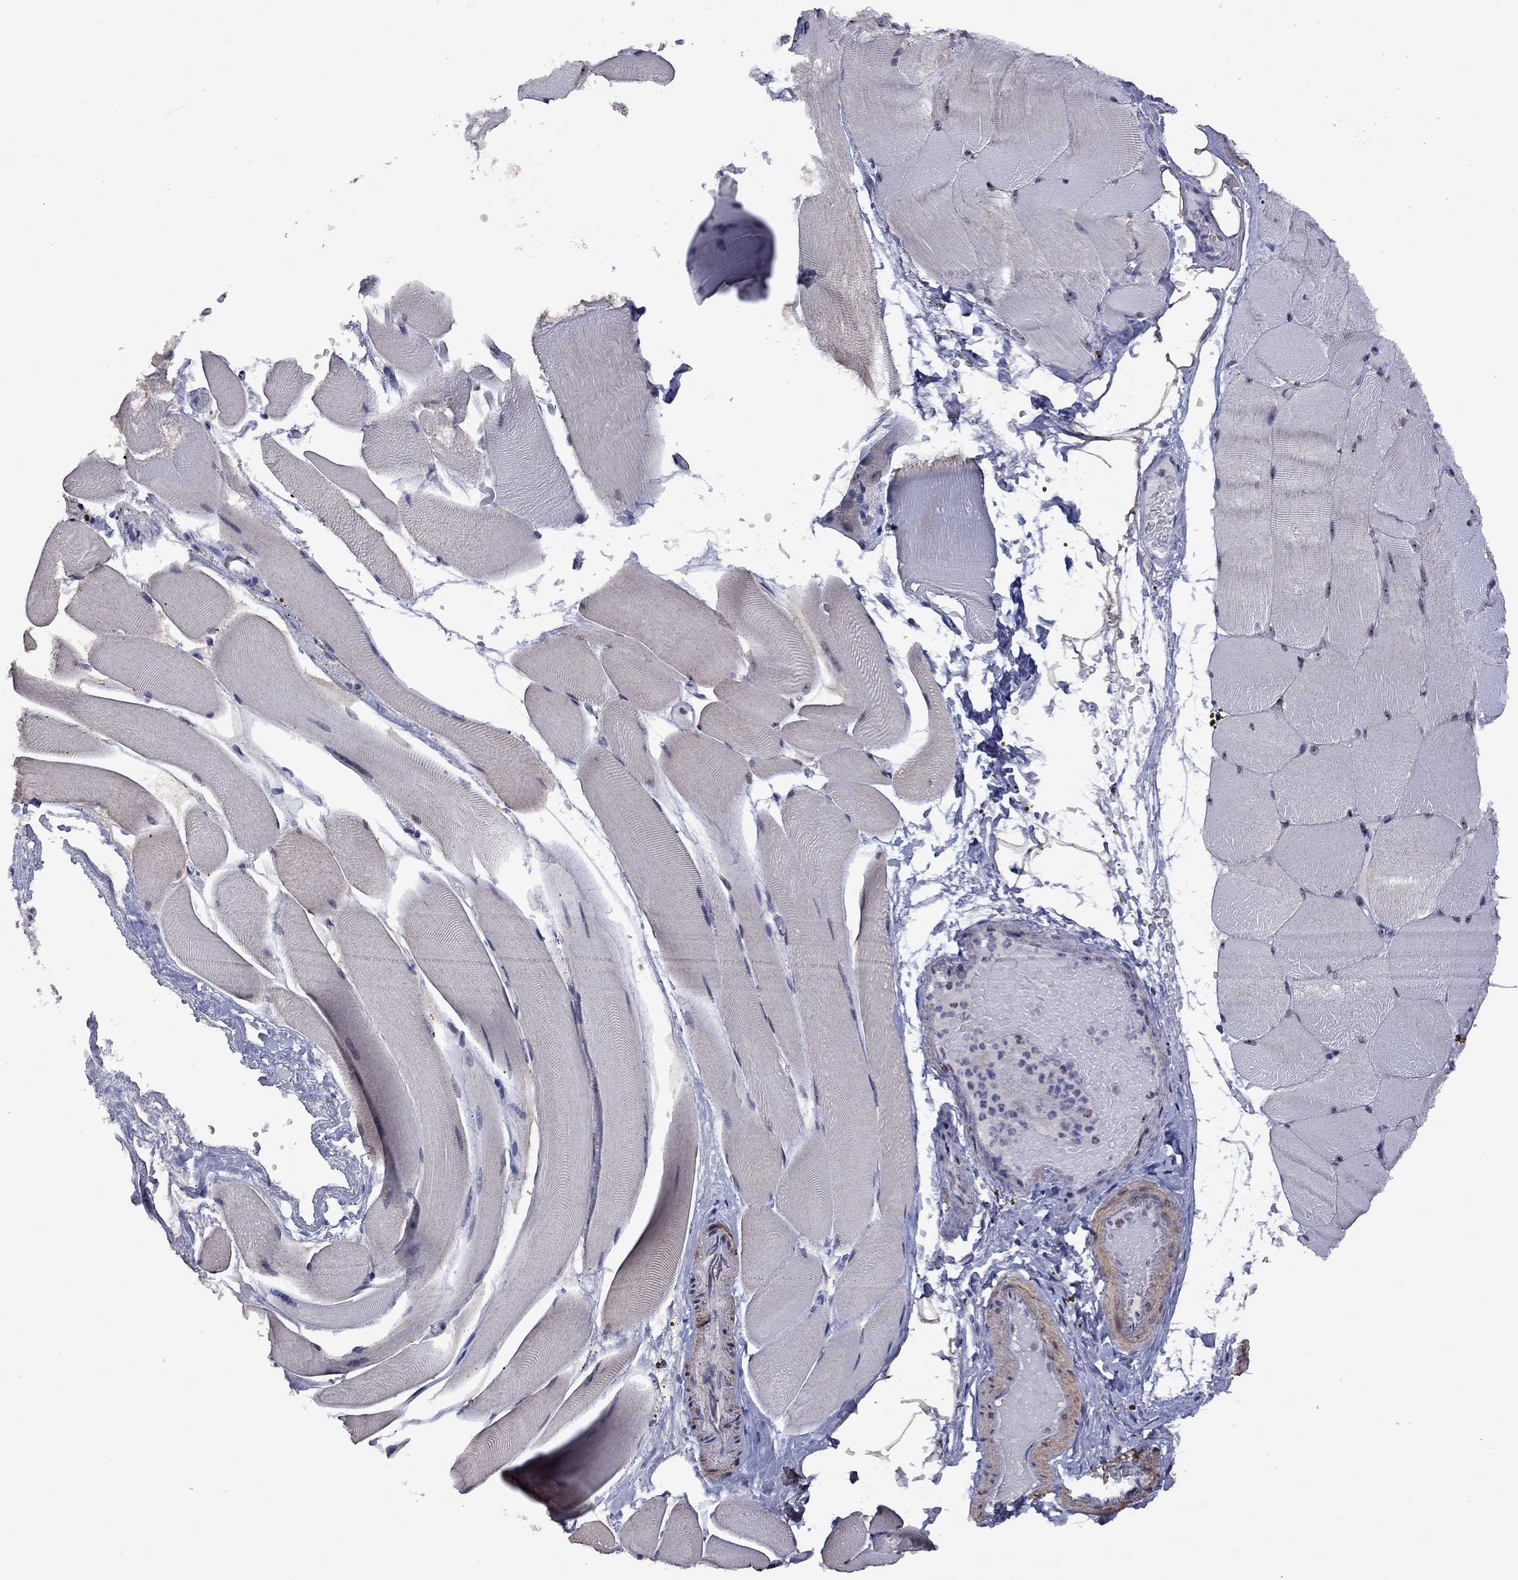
{"staining": {"intensity": "weak", "quantity": "<25%", "location": "nuclear"}, "tissue": "skeletal muscle", "cell_type": "Myocytes", "image_type": "normal", "snomed": [{"axis": "morphology", "description": "Normal tissue, NOS"}, {"axis": "topography", "description": "Skeletal muscle"}], "caption": "Immunohistochemical staining of normal skeletal muscle reveals no significant positivity in myocytes. The staining was performed using DAB to visualize the protein expression in brown, while the nuclei were stained in blue with hematoxylin (Magnification: 20x).", "gene": "SPOUT1", "patient": {"sex": "female", "age": 37}}